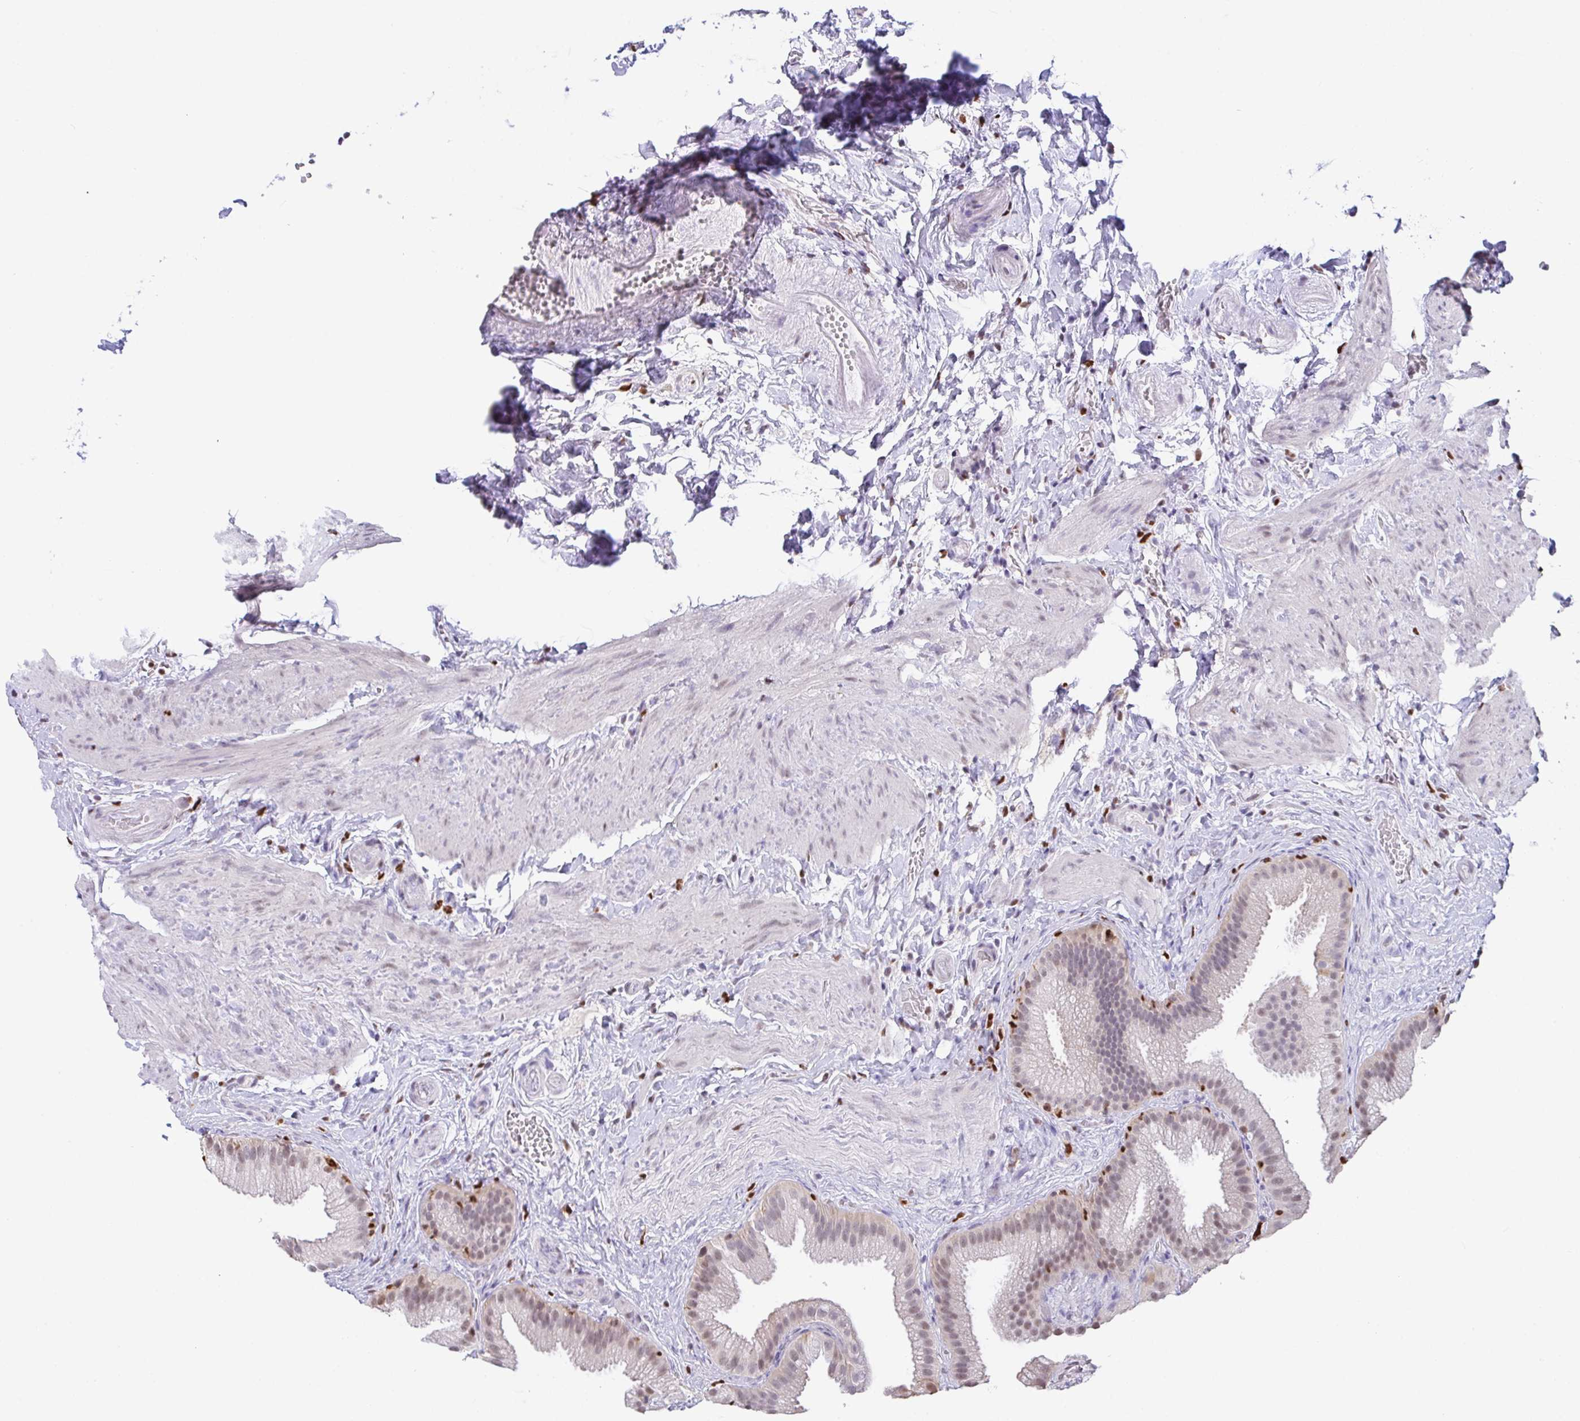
{"staining": {"intensity": "weak", "quantity": "25%-75%", "location": "nuclear"}, "tissue": "gallbladder", "cell_type": "Glandular cells", "image_type": "normal", "snomed": [{"axis": "morphology", "description": "Normal tissue, NOS"}, {"axis": "topography", "description": "Gallbladder"}], "caption": "Weak nuclear positivity for a protein is present in about 25%-75% of glandular cells of benign gallbladder using immunohistochemistry (IHC).", "gene": "BTBD10", "patient": {"sex": "female", "age": 63}}